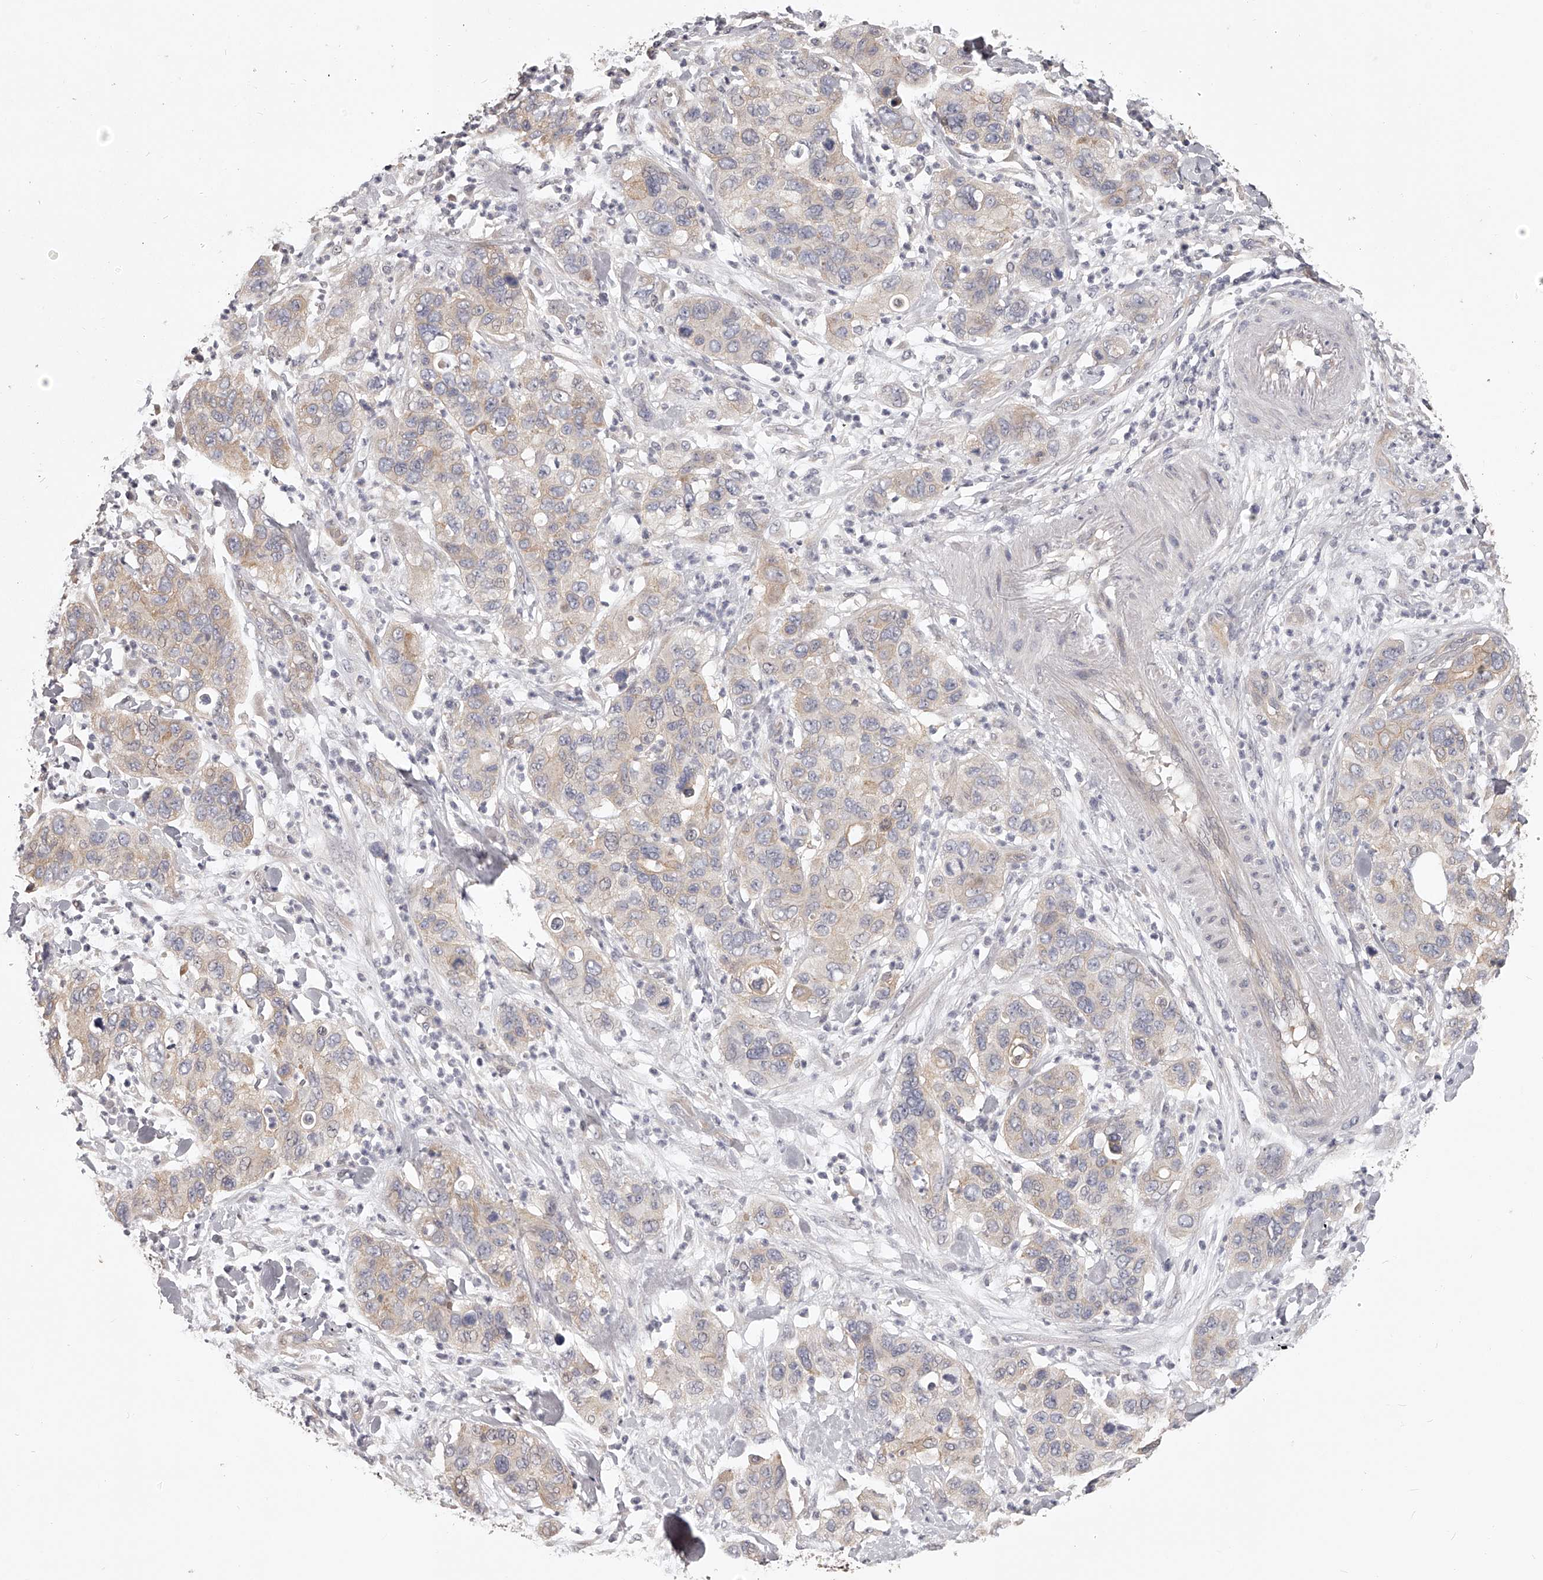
{"staining": {"intensity": "weak", "quantity": "25%-75%", "location": "cytoplasmic/membranous"}, "tissue": "pancreatic cancer", "cell_type": "Tumor cells", "image_type": "cancer", "snomed": [{"axis": "morphology", "description": "Adenocarcinoma, NOS"}, {"axis": "topography", "description": "Pancreas"}], "caption": "Weak cytoplasmic/membranous staining for a protein is seen in approximately 25%-75% of tumor cells of pancreatic adenocarcinoma using IHC.", "gene": "ZNF582", "patient": {"sex": "female", "age": 71}}